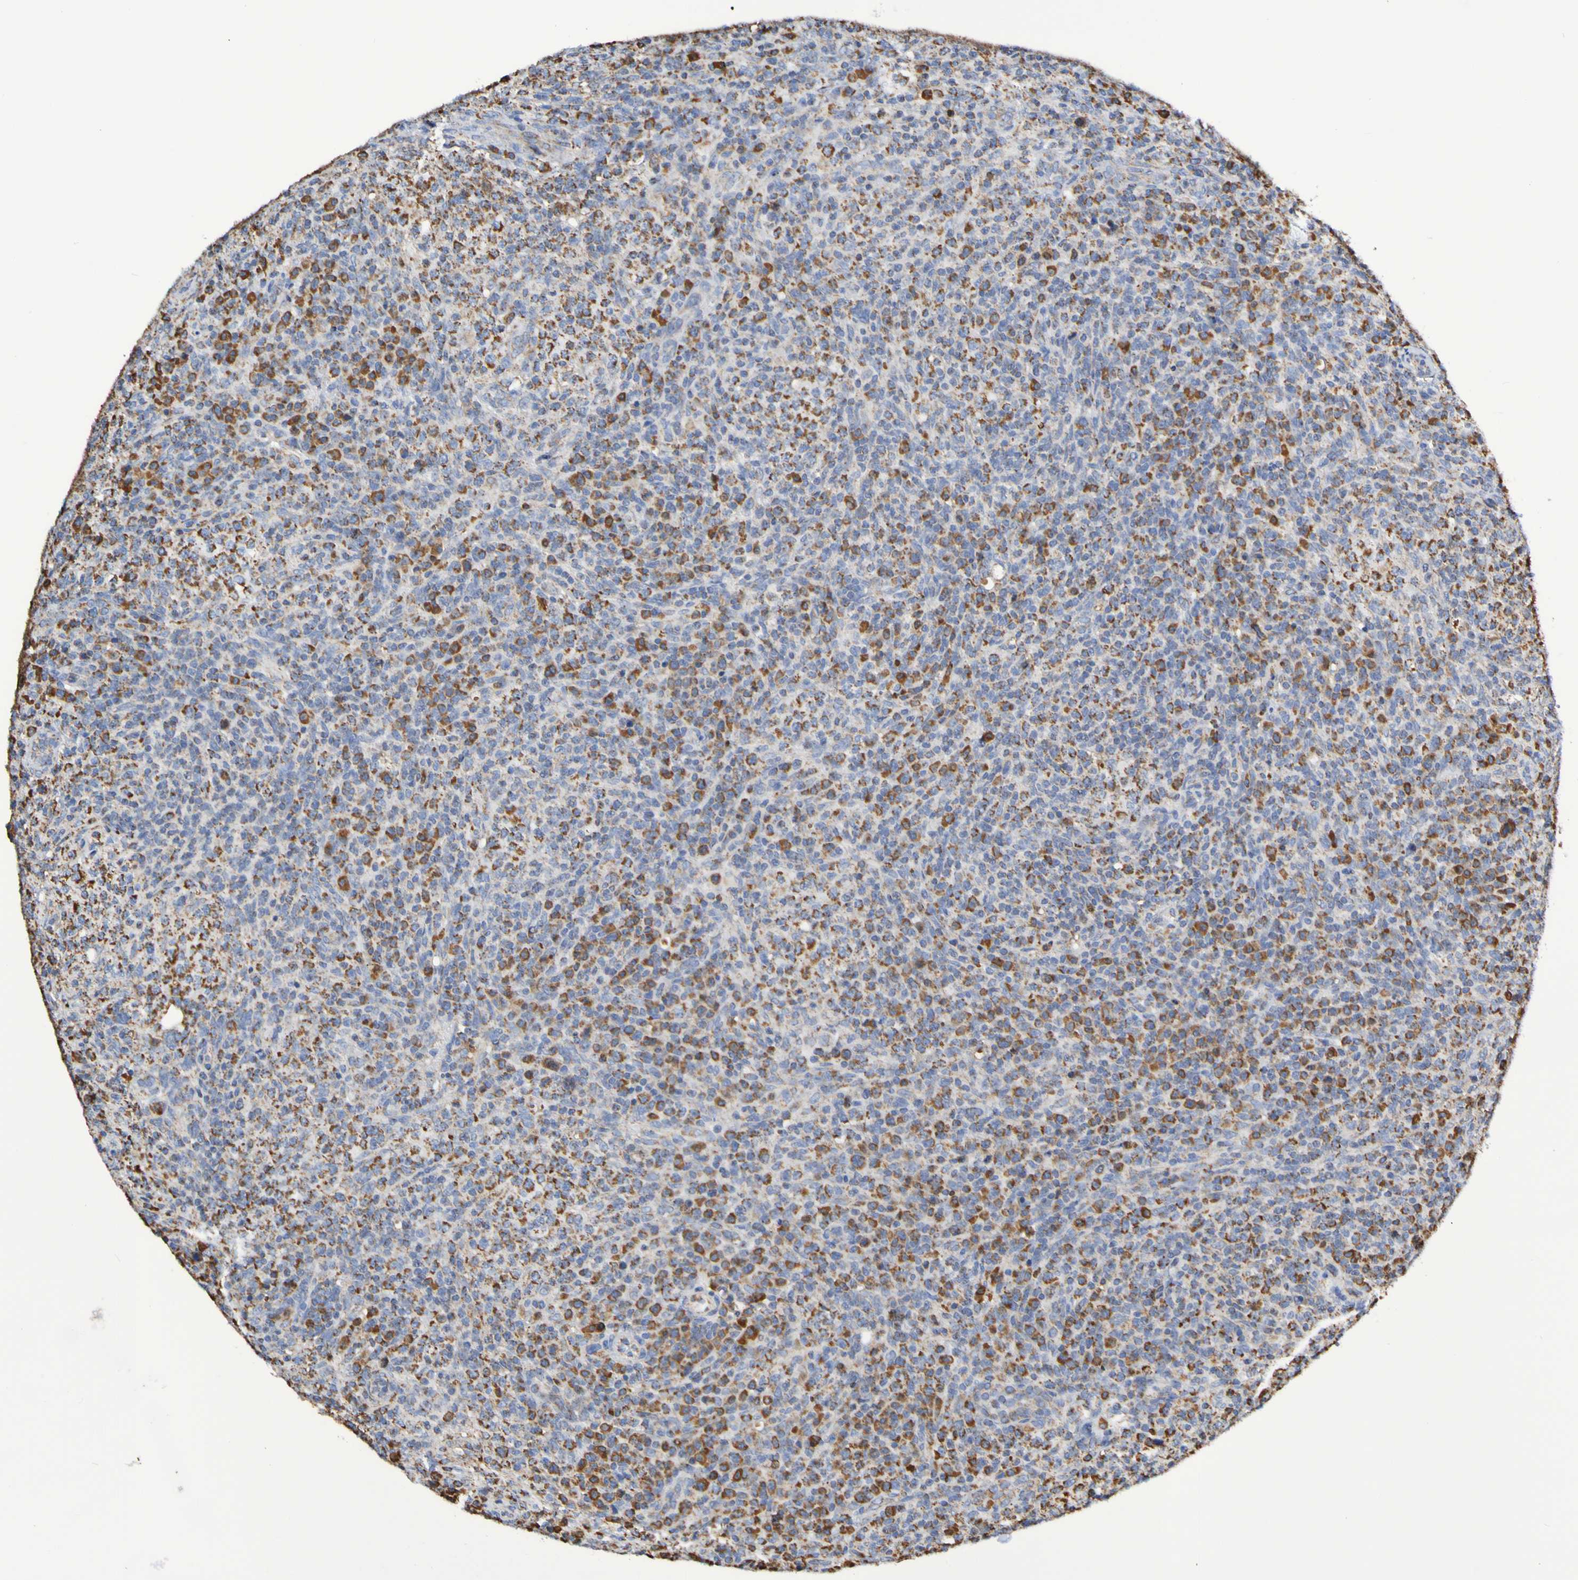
{"staining": {"intensity": "moderate", "quantity": ">75%", "location": "cytoplasmic/membranous"}, "tissue": "lymphoma", "cell_type": "Tumor cells", "image_type": "cancer", "snomed": [{"axis": "morphology", "description": "Malignant lymphoma, non-Hodgkin's type, High grade"}, {"axis": "topography", "description": "Lymph node"}], "caption": "A brown stain shows moderate cytoplasmic/membranous staining of a protein in malignant lymphoma, non-Hodgkin's type (high-grade) tumor cells. (DAB (3,3'-diaminobenzidine) IHC, brown staining for protein, blue staining for nuclei).", "gene": "IL18R1", "patient": {"sex": "female", "age": 76}}